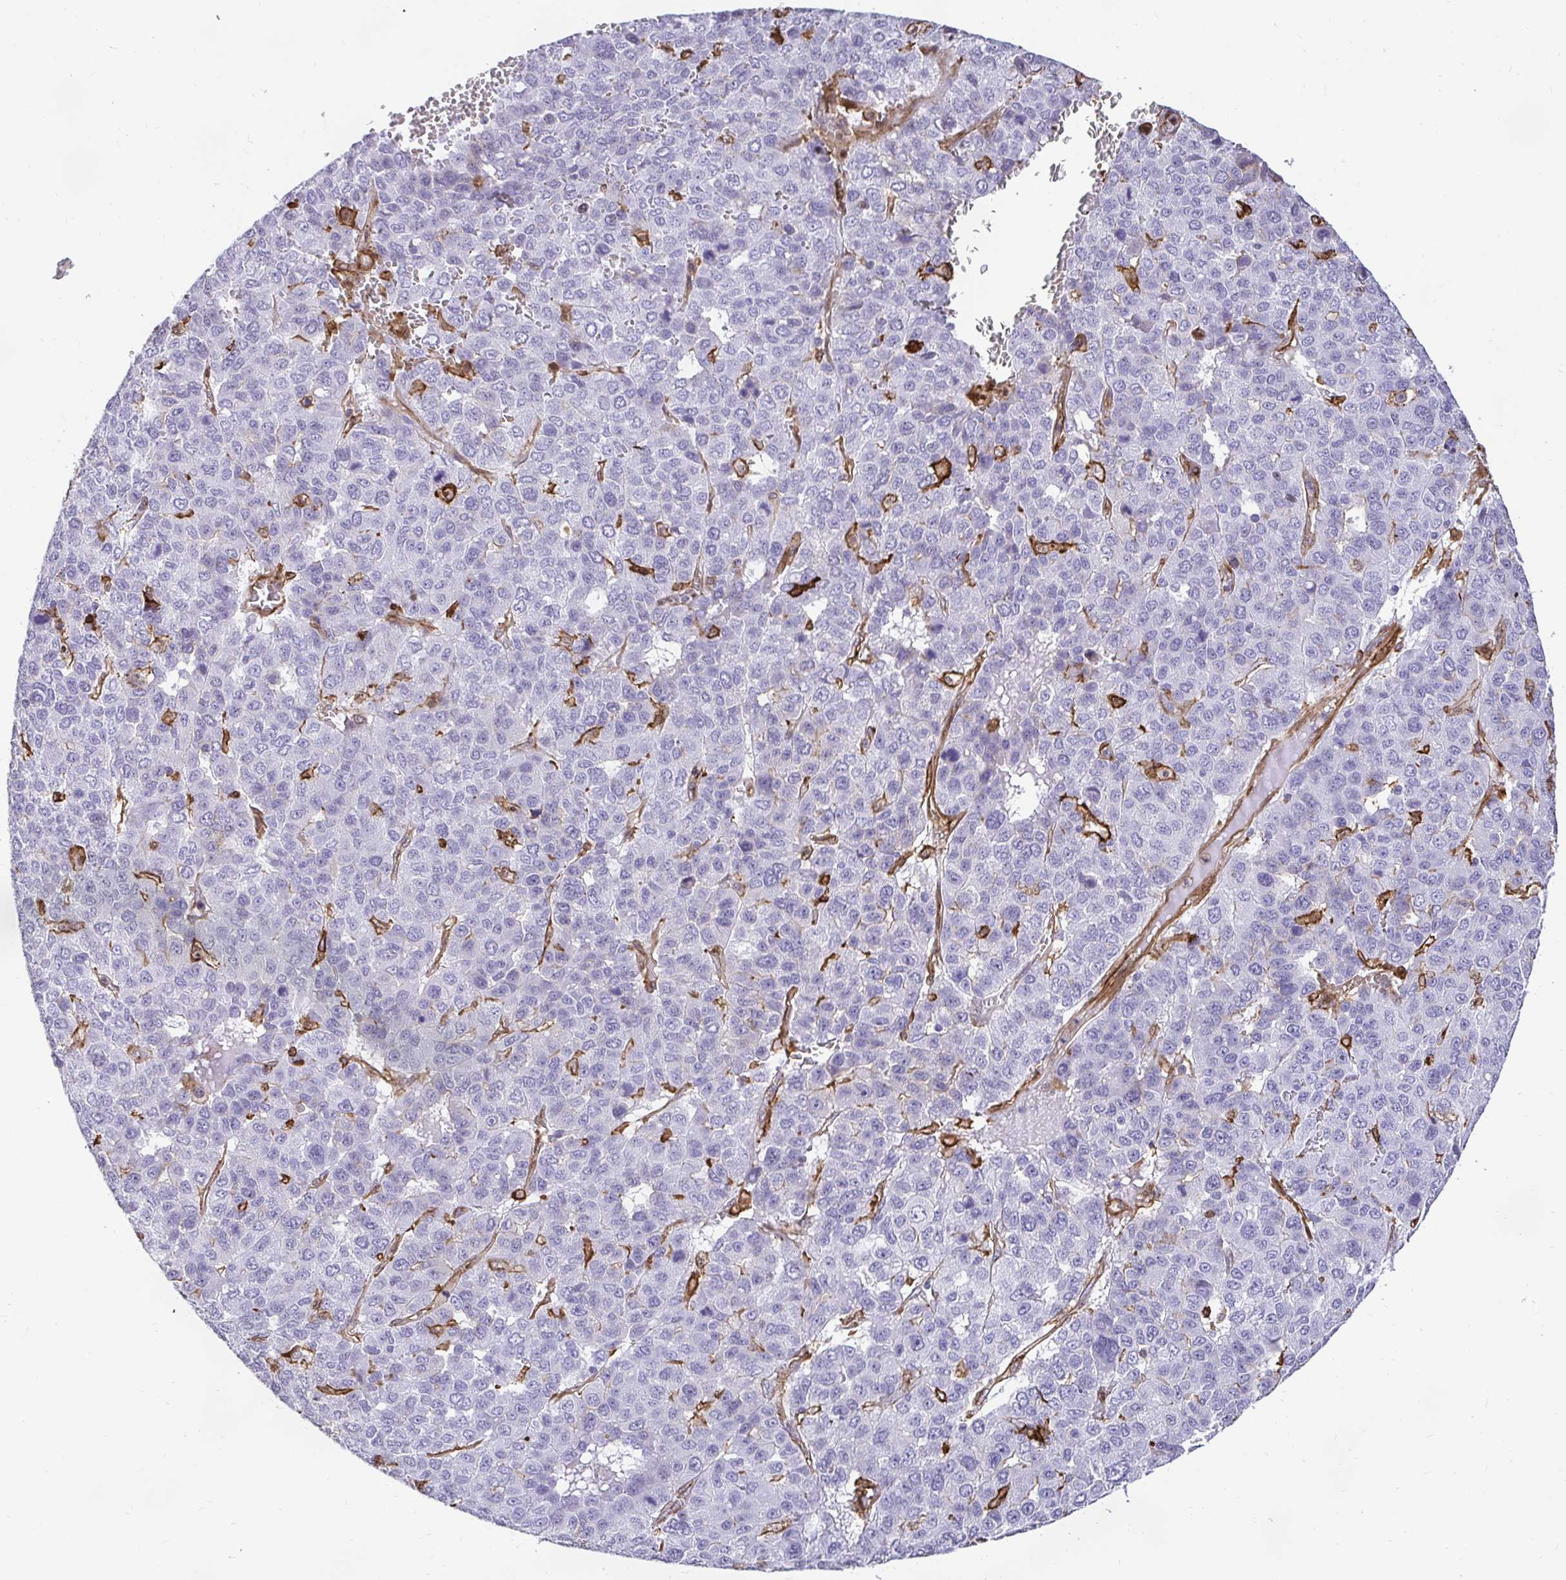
{"staining": {"intensity": "negative", "quantity": "none", "location": "none"}, "tissue": "liver cancer", "cell_type": "Tumor cells", "image_type": "cancer", "snomed": [{"axis": "morphology", "description": "Carcinoma, Hepatocellular, NOS"}, {"axis": "topography", "description": "Liver"}], "caption": "Protein analysis of liver hepatocellular carcinoma shows no significant expression in tumor cells. (Immunohistochemistry, brightfield microscopy, high magnification).", "gene": "GSN", "patient": {"sex": "male", "age": 69}}